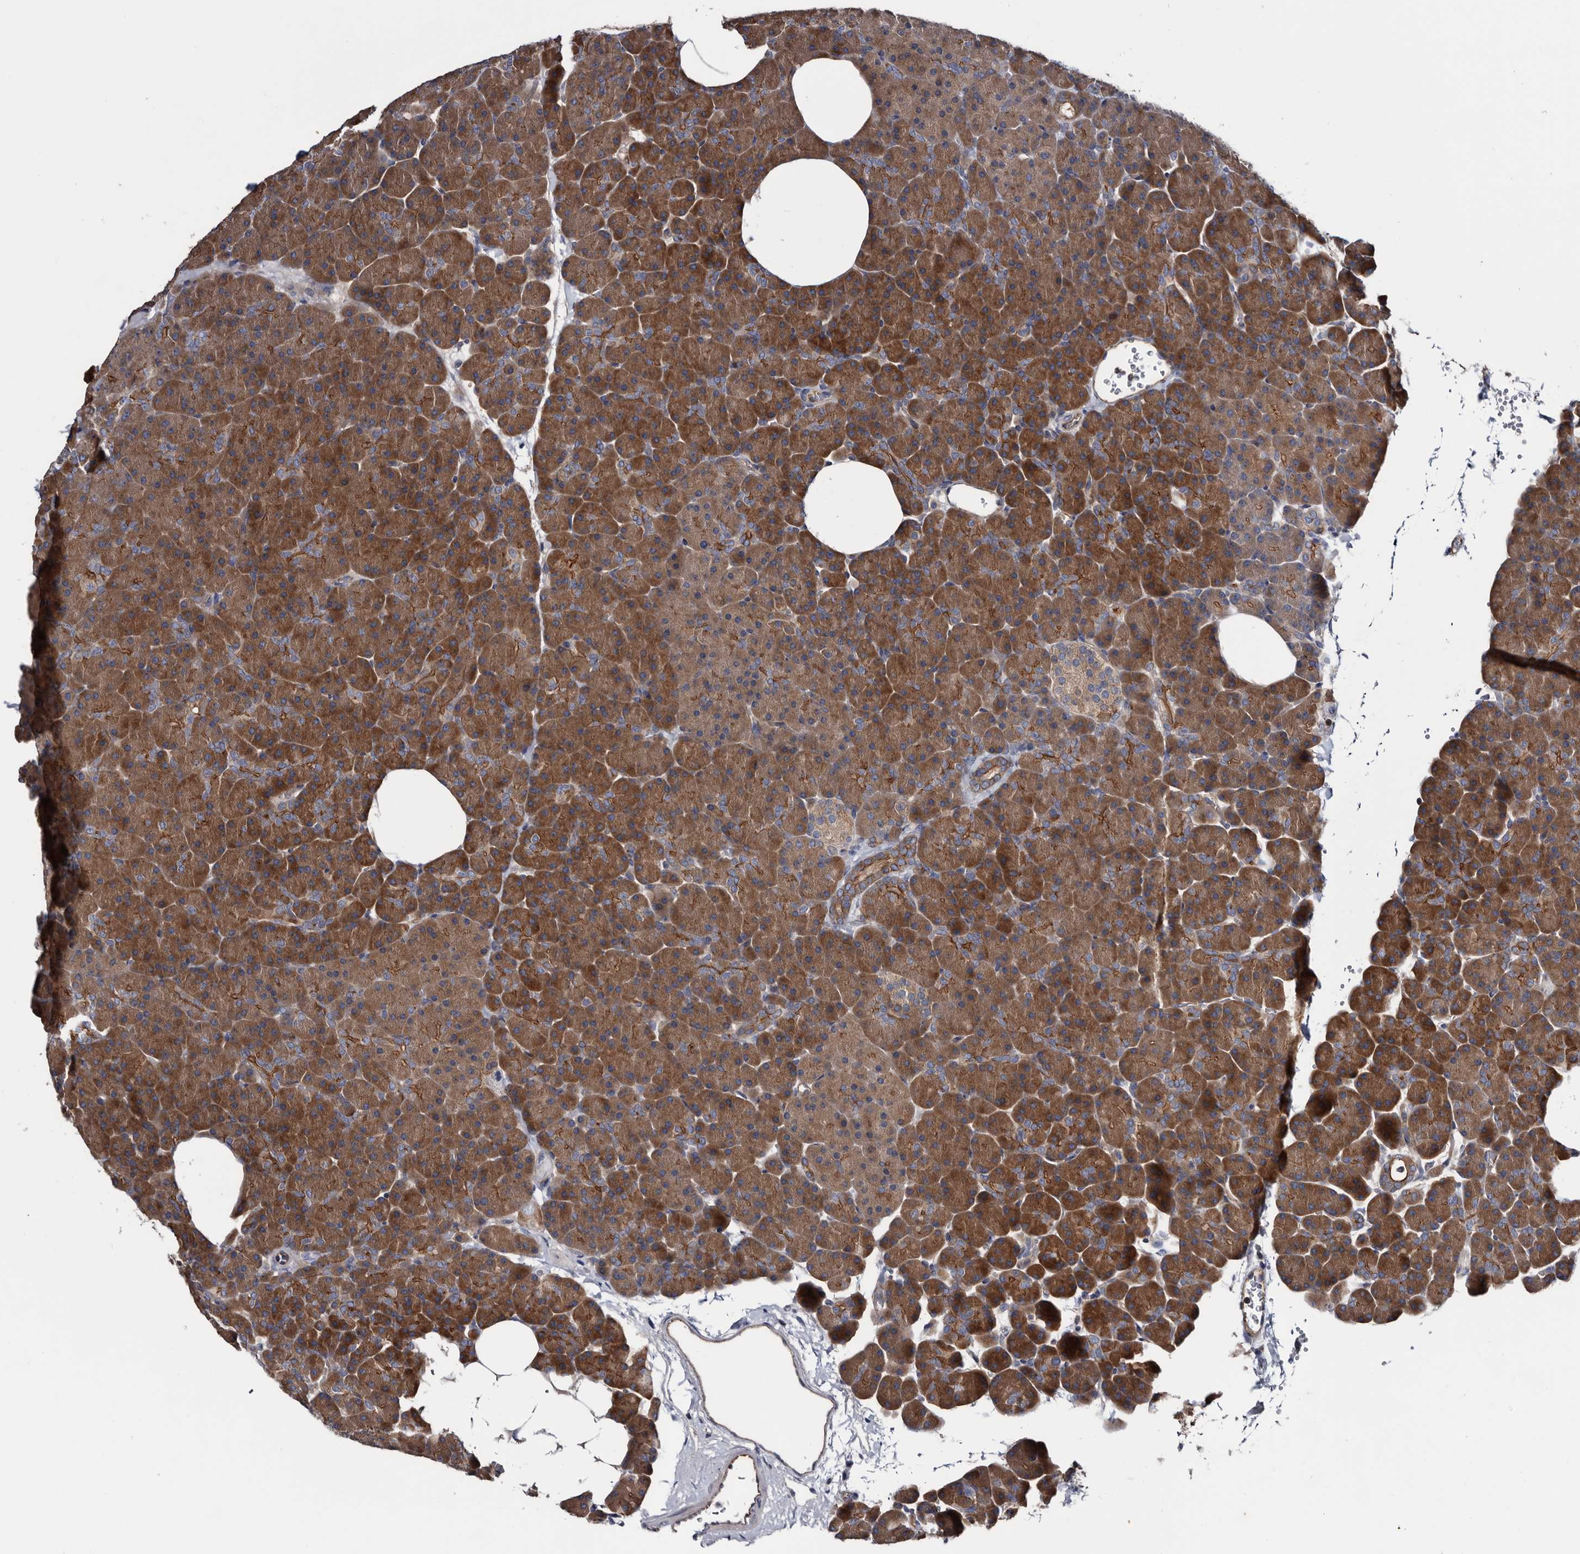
{"staining": {"intensity": "strong", "quantity": ">75%", "location": "cytoplasmic/membranous"}, "tissue": "pancreas", "cell_type": "Exocrine glandular cells", "image_type": "normal", "snomed": [{"axis": "morphology", "description": "Normal tissue, NOS"}, {"axis": "morphology", "description": "Carcinoid, malignant, NOS"}, {"axis": "topography", "description": "Pancreas"}], "caption": "Strong cytoplasmic/membranous protein expression is identified in approximately >75% of exocrine glandular cells in pancreas. (Brightfield microscopy of DAB IHC at high magnification).", "gene": "TSPAN17", "patient": {"sex": "female", "age": 35}}